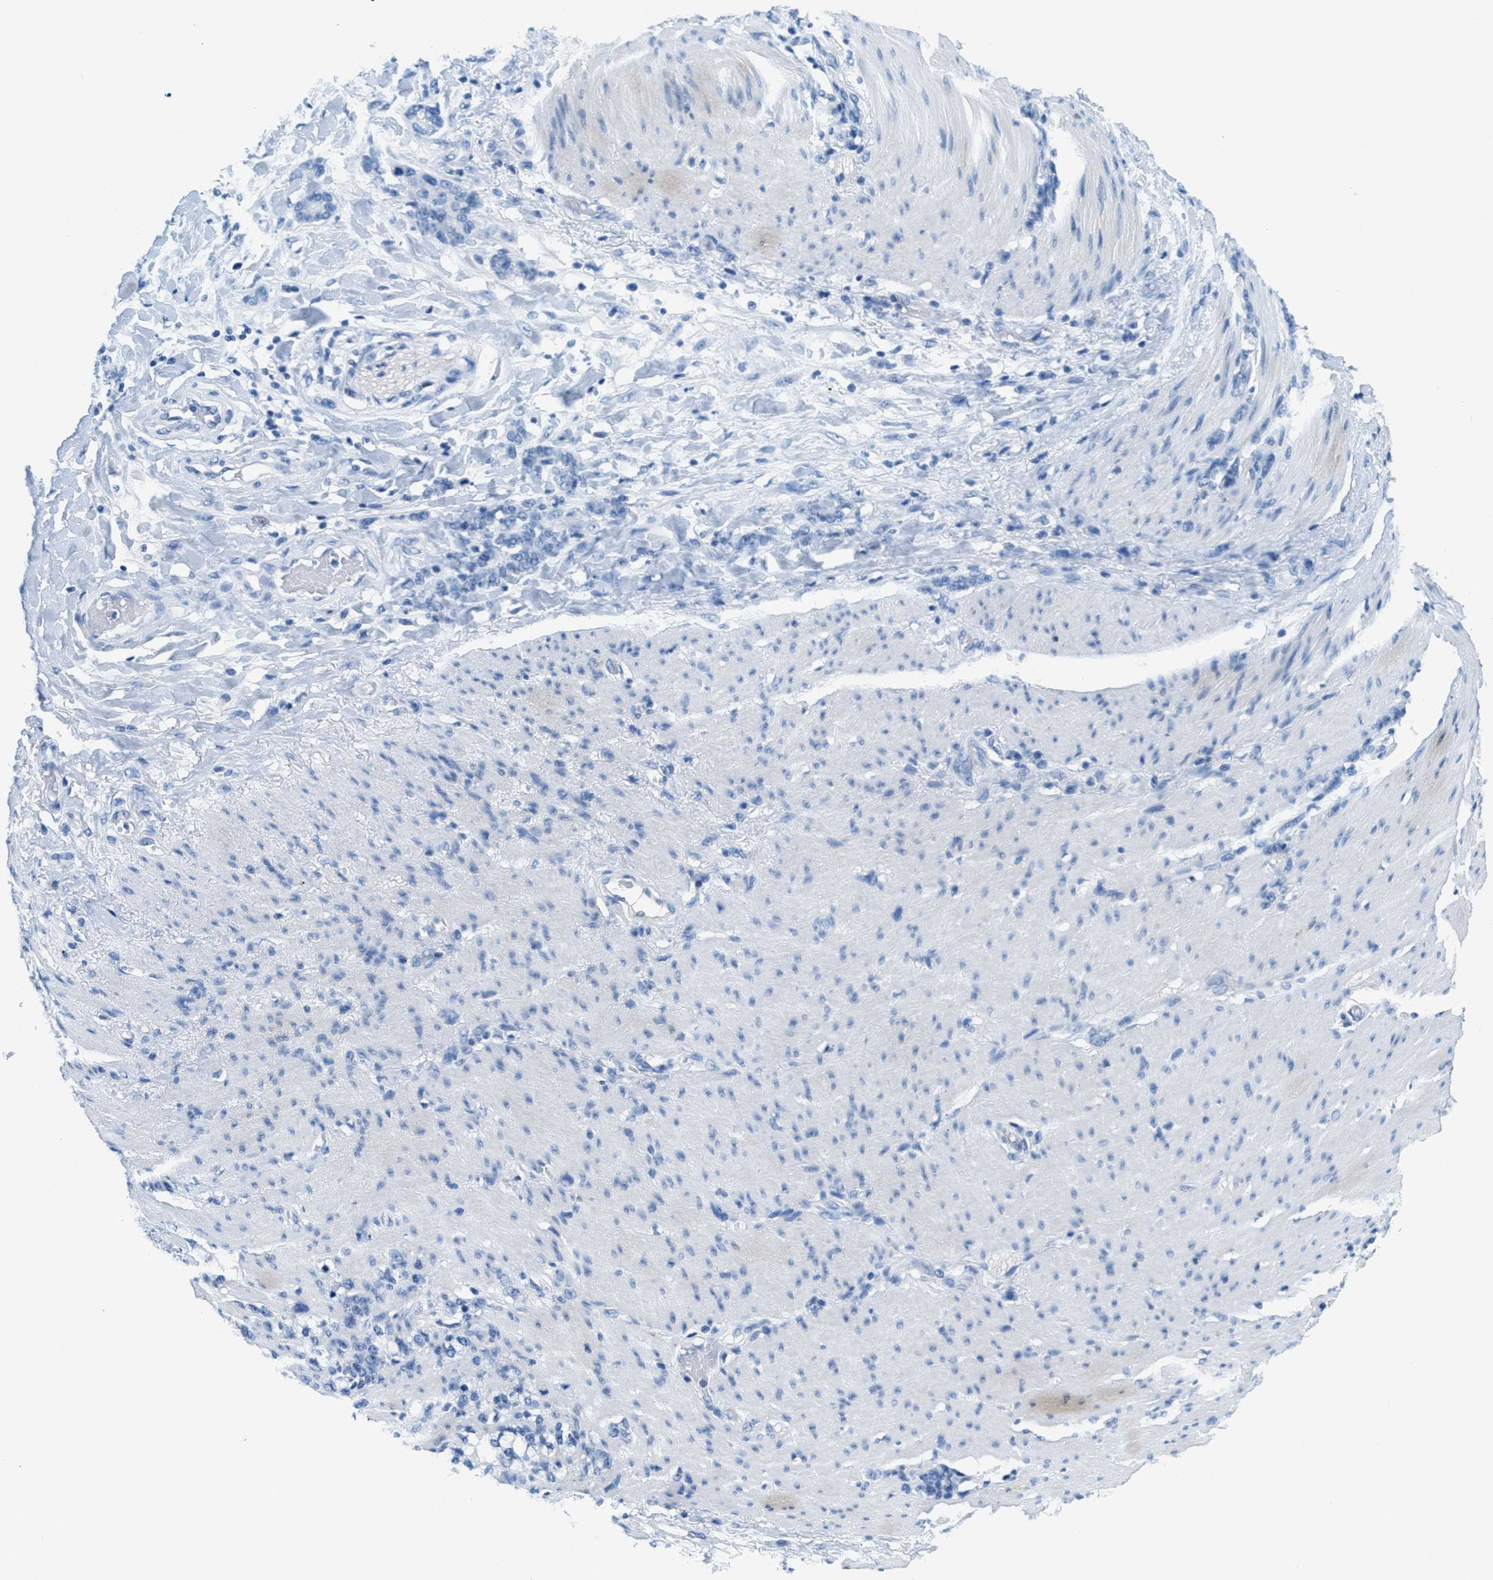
{"staining": {"intensity": "negative", "quantity": "none", "location": "none"}, "tissue": "stomach cancer", "cell_type": "Tumor cells", "image_type": "cancer", "snomed": [{"axis": "morphology", "description": "Adenocarcinoma, NOS"}, {"axis": "topography", "description": "Stomach, lower"}], "caption": "Tumor cells are negative for brown protein staining in stomach cancer (adenocarcinoma).", "gene": "MGARP", "patient": {"sex": "male", "age": 88}}